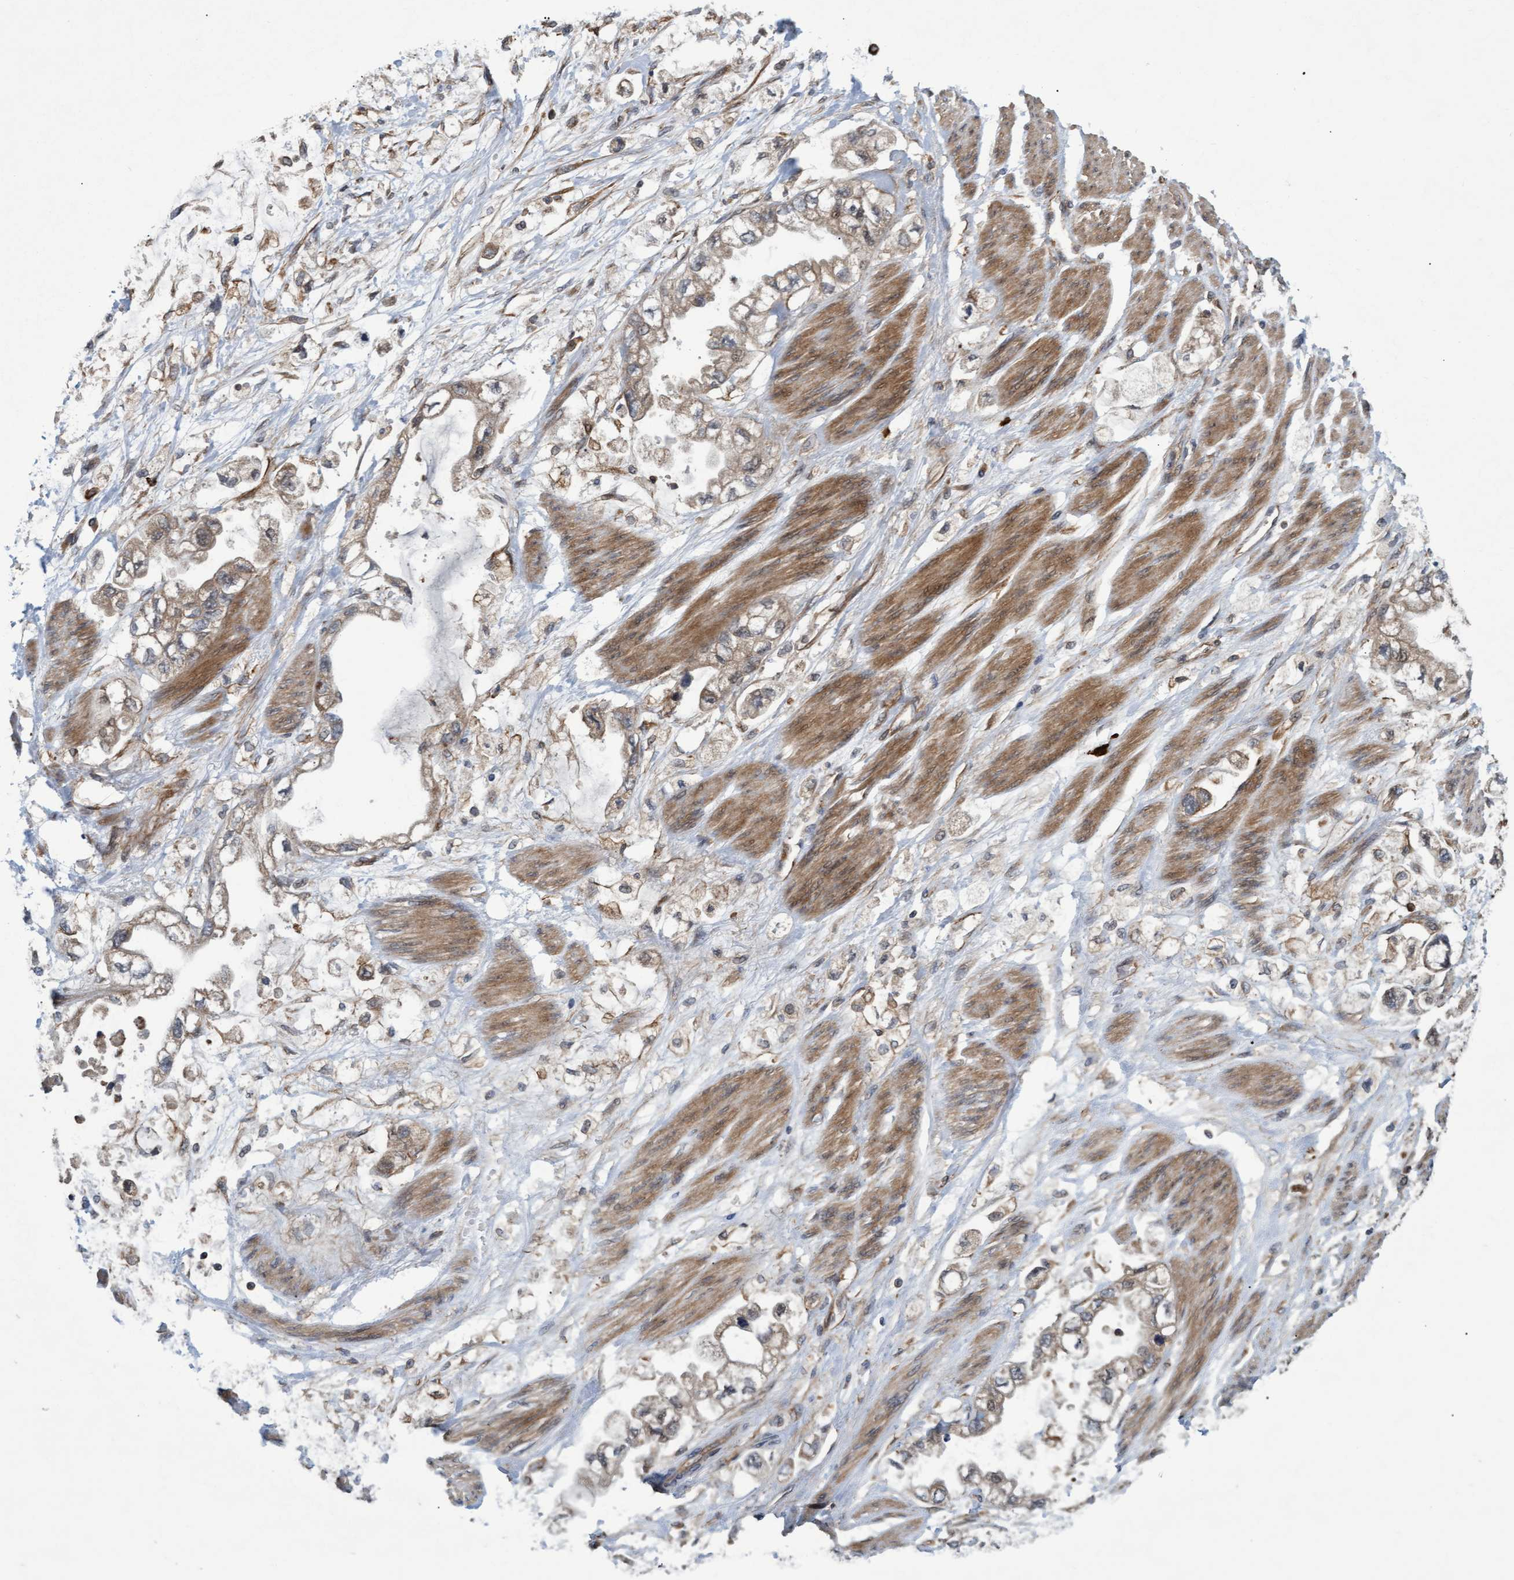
{"staining": {"intensity": "weak", "quantity": ">75%", "location": "cytoplasmic/membranous"}, "tissue": "stomach cancer", "cell_type": "Tumor cells", "image_type": "cancer", "snomed": [{"axis": "morphology", "description": "Normal tissue, NOS"}, {"axis": "morphology", "description": "Adenocarcinoma, NOS"}, {"axis": "topography", "description": "Stomach"}], "caption": "Protein positivity by immunohistochemistry exhibits weak cytoplasmic/membranous staining in approximately >75% of tumor cells in stomach adenocarcinoma. The protein is shown in brown color, while the nuclei are stained blue.", "gene": "TNFRSF10B", "patient": {"sex": "male", "age": 62}}